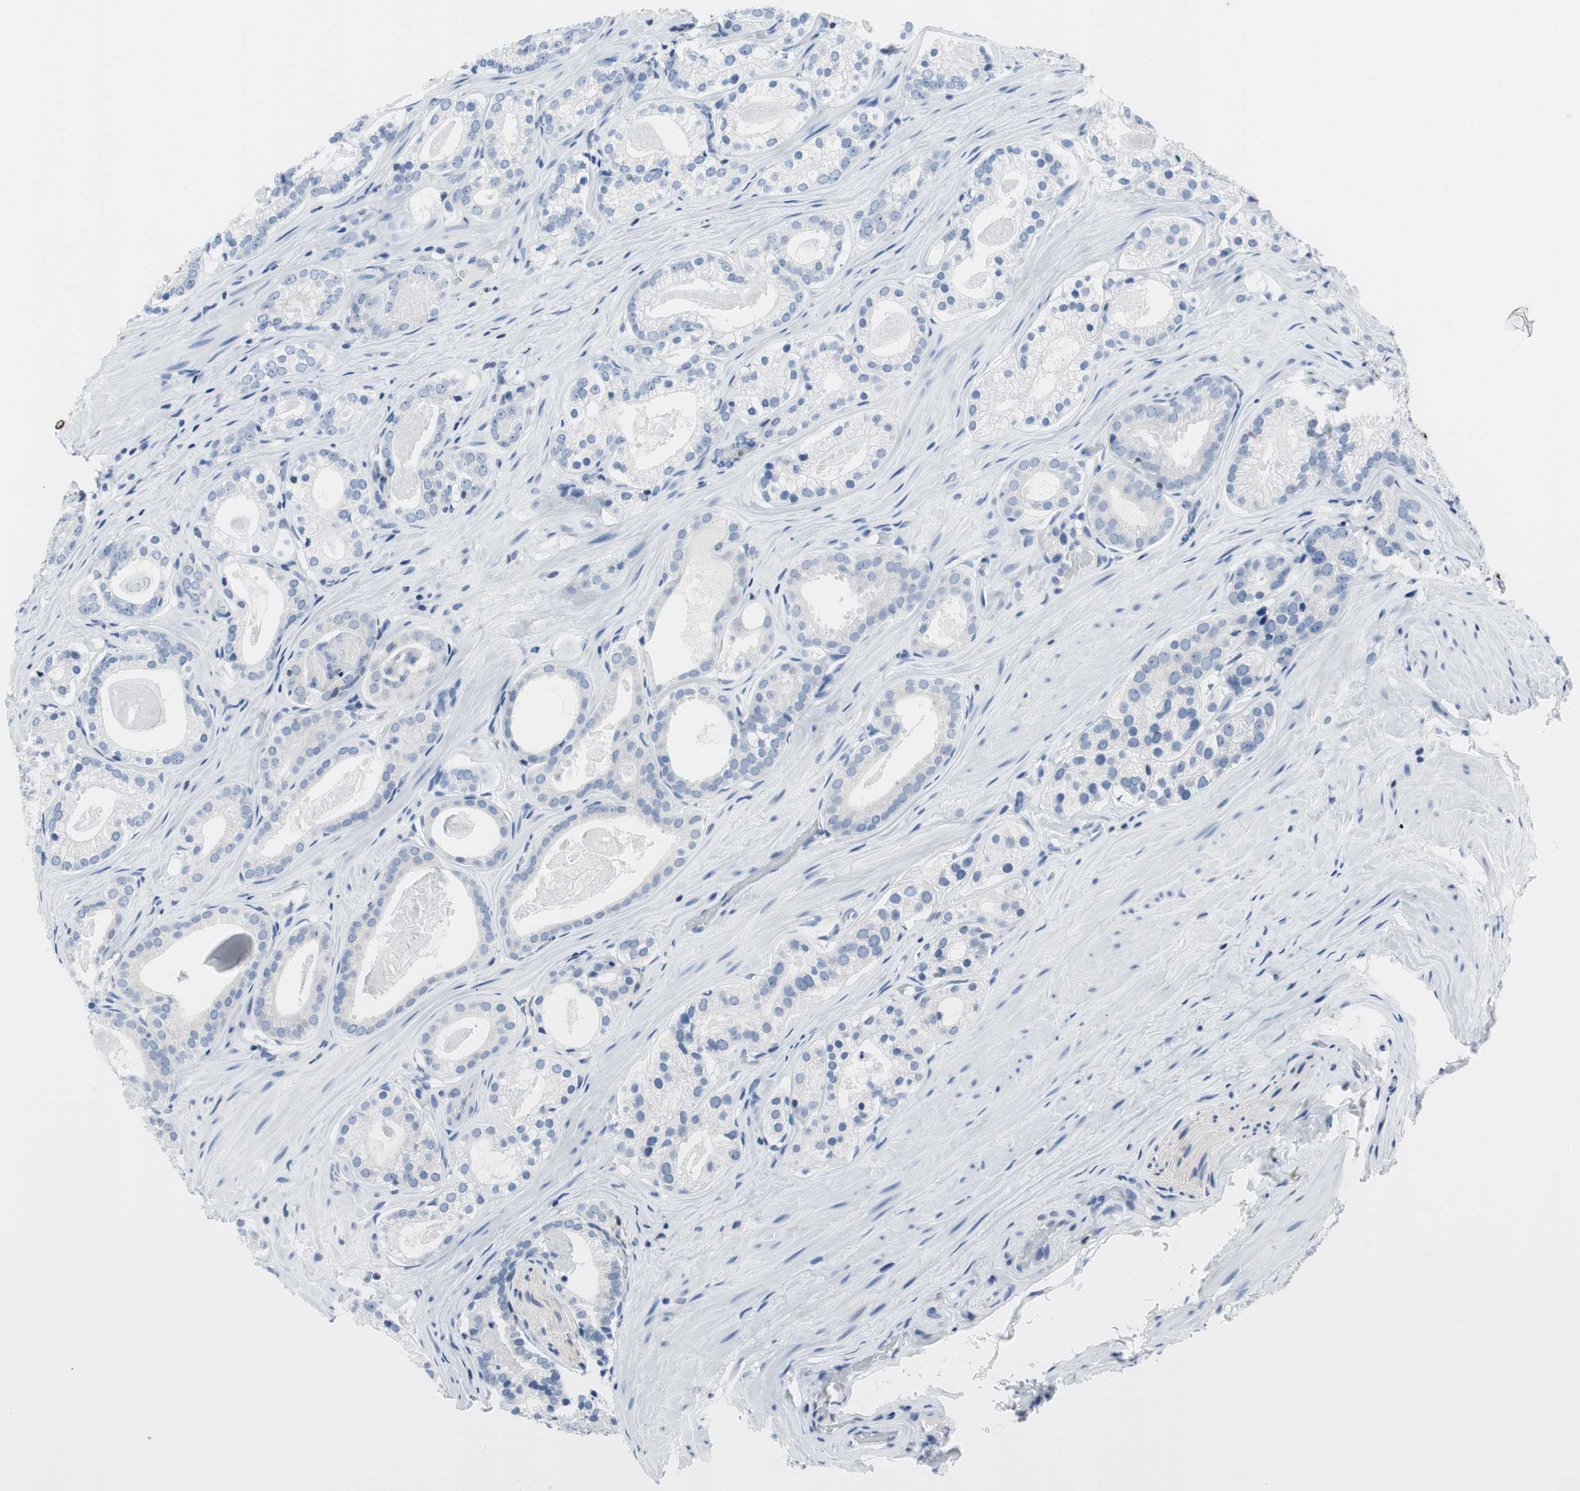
{"staining": {"intensity": "negative", "quantity": "none", "location": "none"}, "tissue": "prostate cancer", "cell_type": "Tumor cells", "image_type": "cancer", "snomed": [{"axis": "morphology", "description": "Adenocarcinoma, Low grade"}, {"axis": "topography", "description": "Prostate"}], "caption": "This photomicrograph is of adenocarcinoma (low-grade) (prostate) stained with immunohistochemistry (IHC) to label a protein in brown with the nuclei are counter-stained blue. There is no staining in tumor cells. (Stains: DAB (3,3'-diaminobenzidine) immunohistochemistry (IHC) with hematoxylin counter stain, Microscopy: brightfield microscopy at high magnification).", "gene": "NFATC2", "patient": {"sex": "male", "age": 59}}